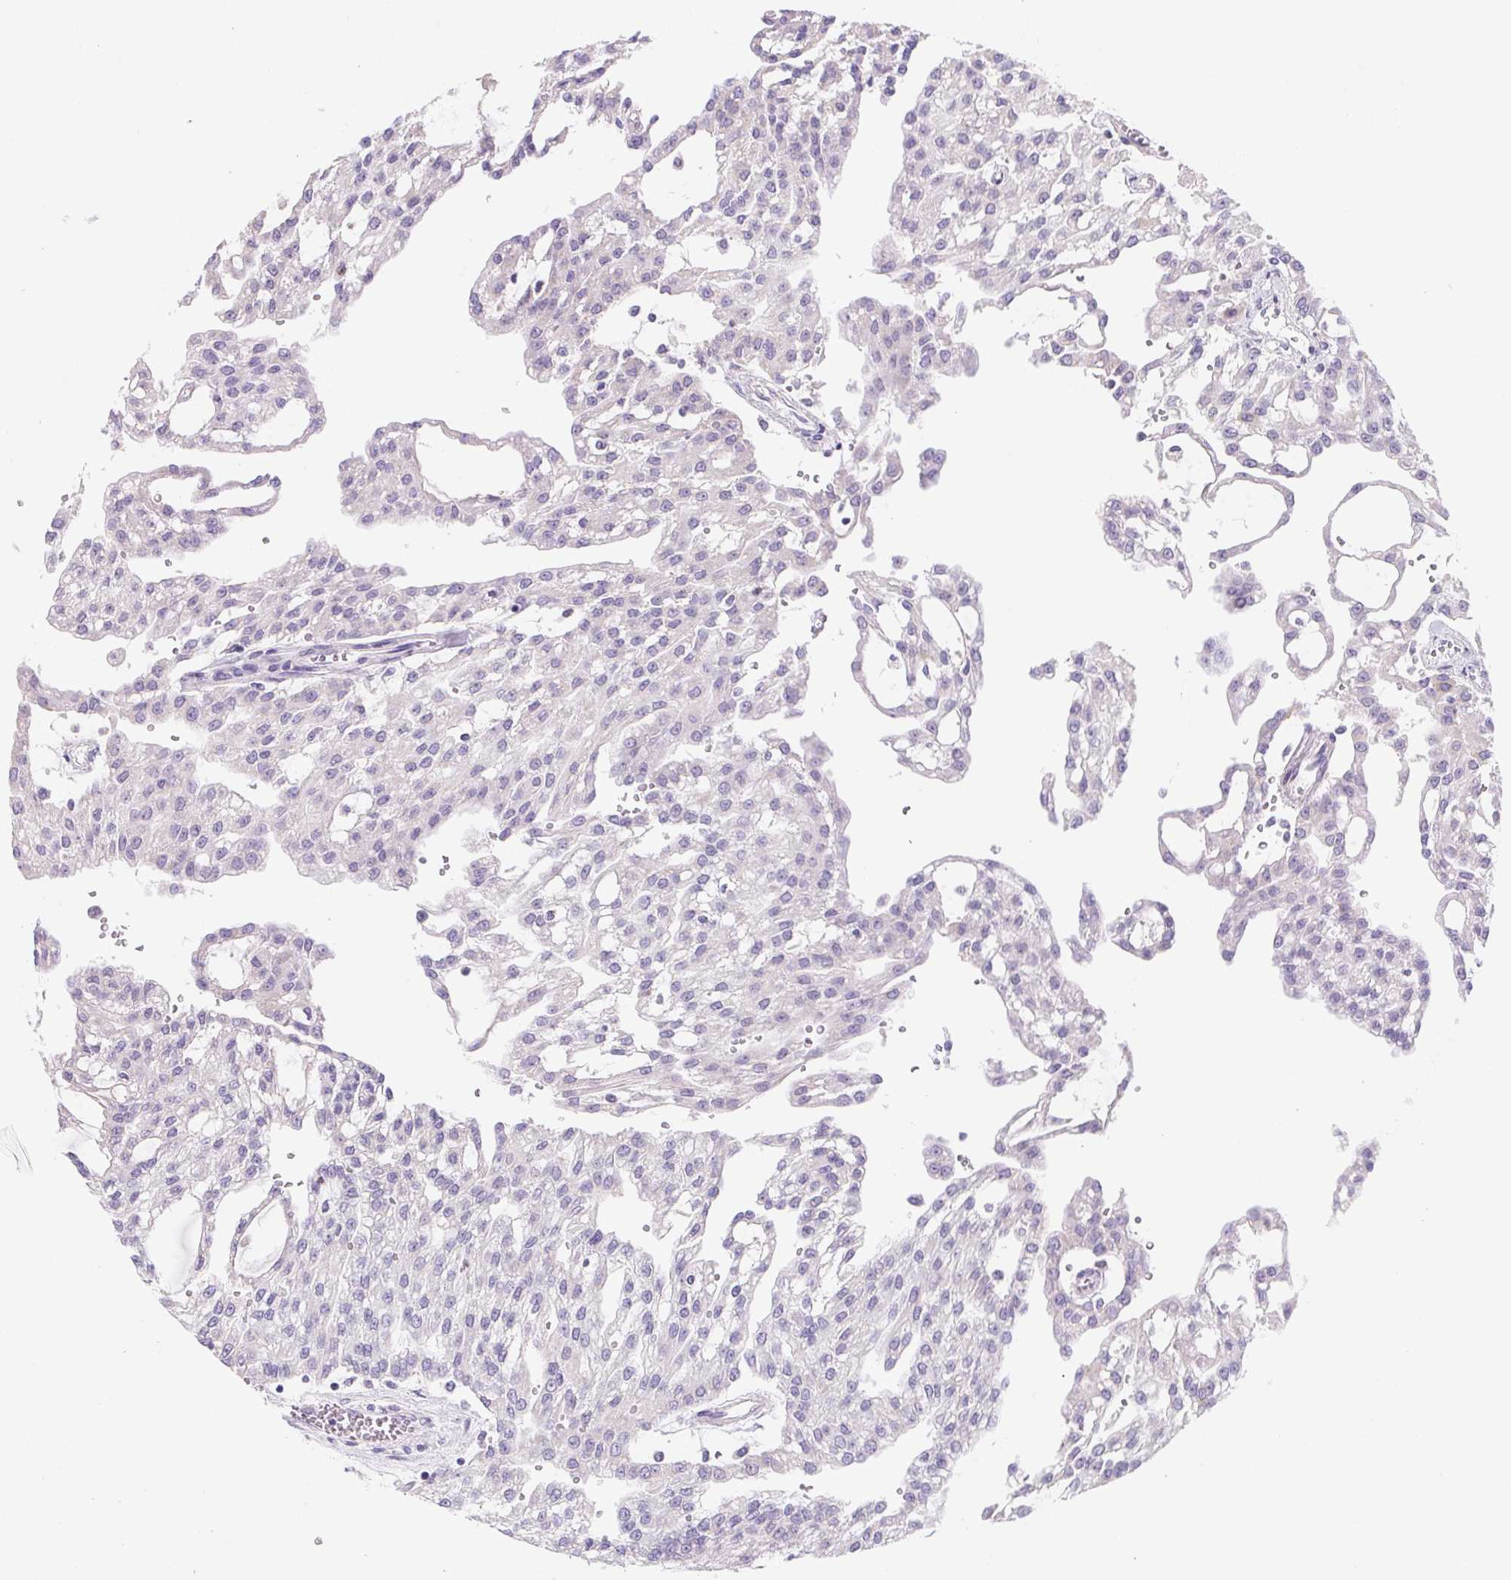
{"staining": {"intensity": "negative", "quantity": "none", "location": "none"}, "tissue": "renal cancer", "cell_type": "Tumor cells", "image_type": "cancer", "snomed": [{"axis": "morphology", "description": "Adenocarcinoma, NOS"}, {"axis": "topography", "description": "Kidney"}], "caption": "Tumor cells are negative for protein expression in human renal cancer.", "gene": "DPPA5", "patient": {"sex": "male", "age": 63}}